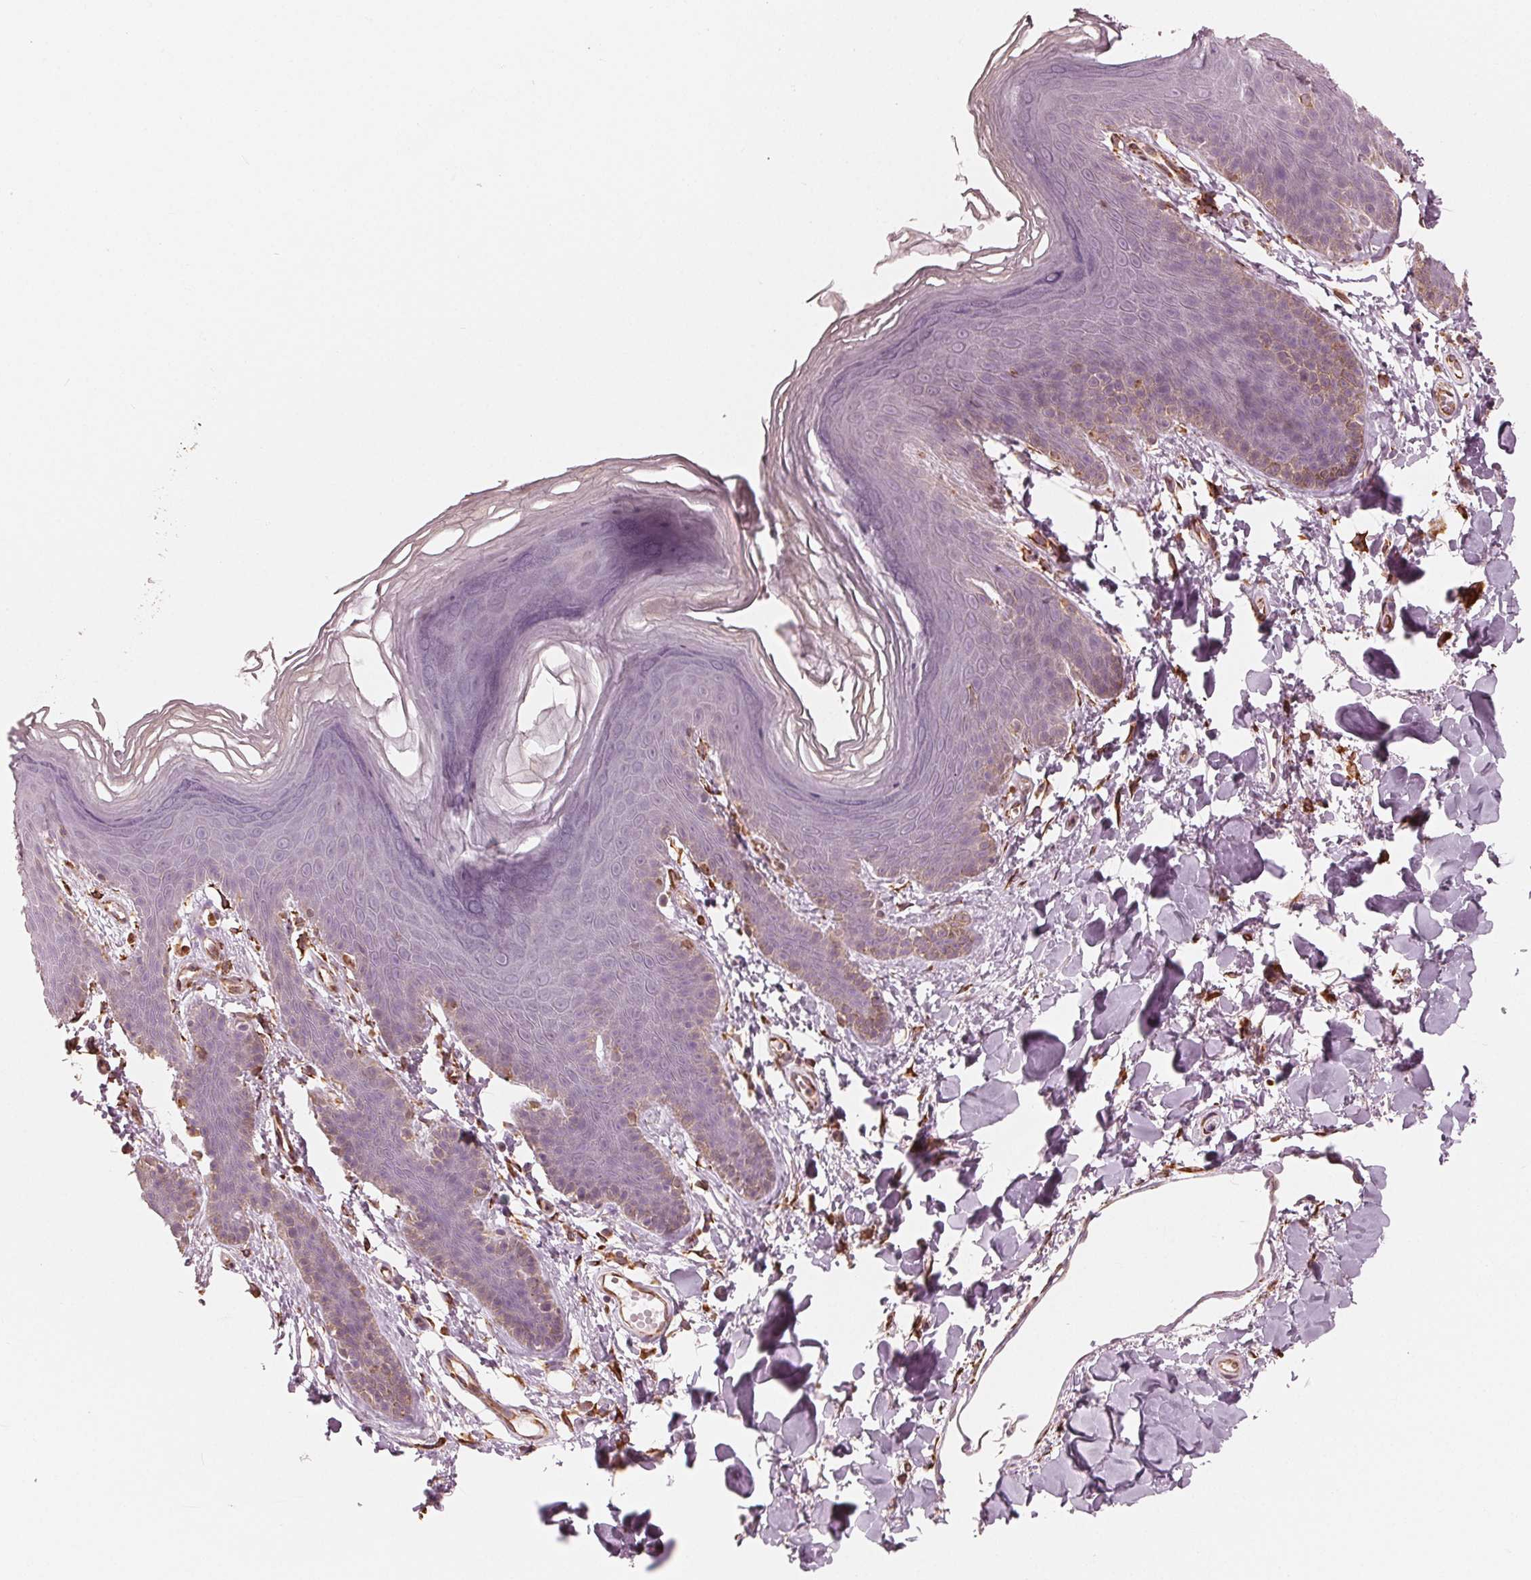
{"staining": {"intensity": "weak", "quantity": "<25%", "location": "cytoplasmic/membranous"}, "tissue": "skin", "cell_type": "Epidermal cells", "image_type": "normal", "snomed": [{"axis": "morphology", "description": "Normal tissue, NOS"}, {"axis": "topography", "description": "Anal"}], "caption": "This is an immunohistochemistry (IHC) histopathology image of normal skin. There is no expression in epidermal cells.", "gene": "IKBIP", "patient": {"sex": "male", "age": 53}}